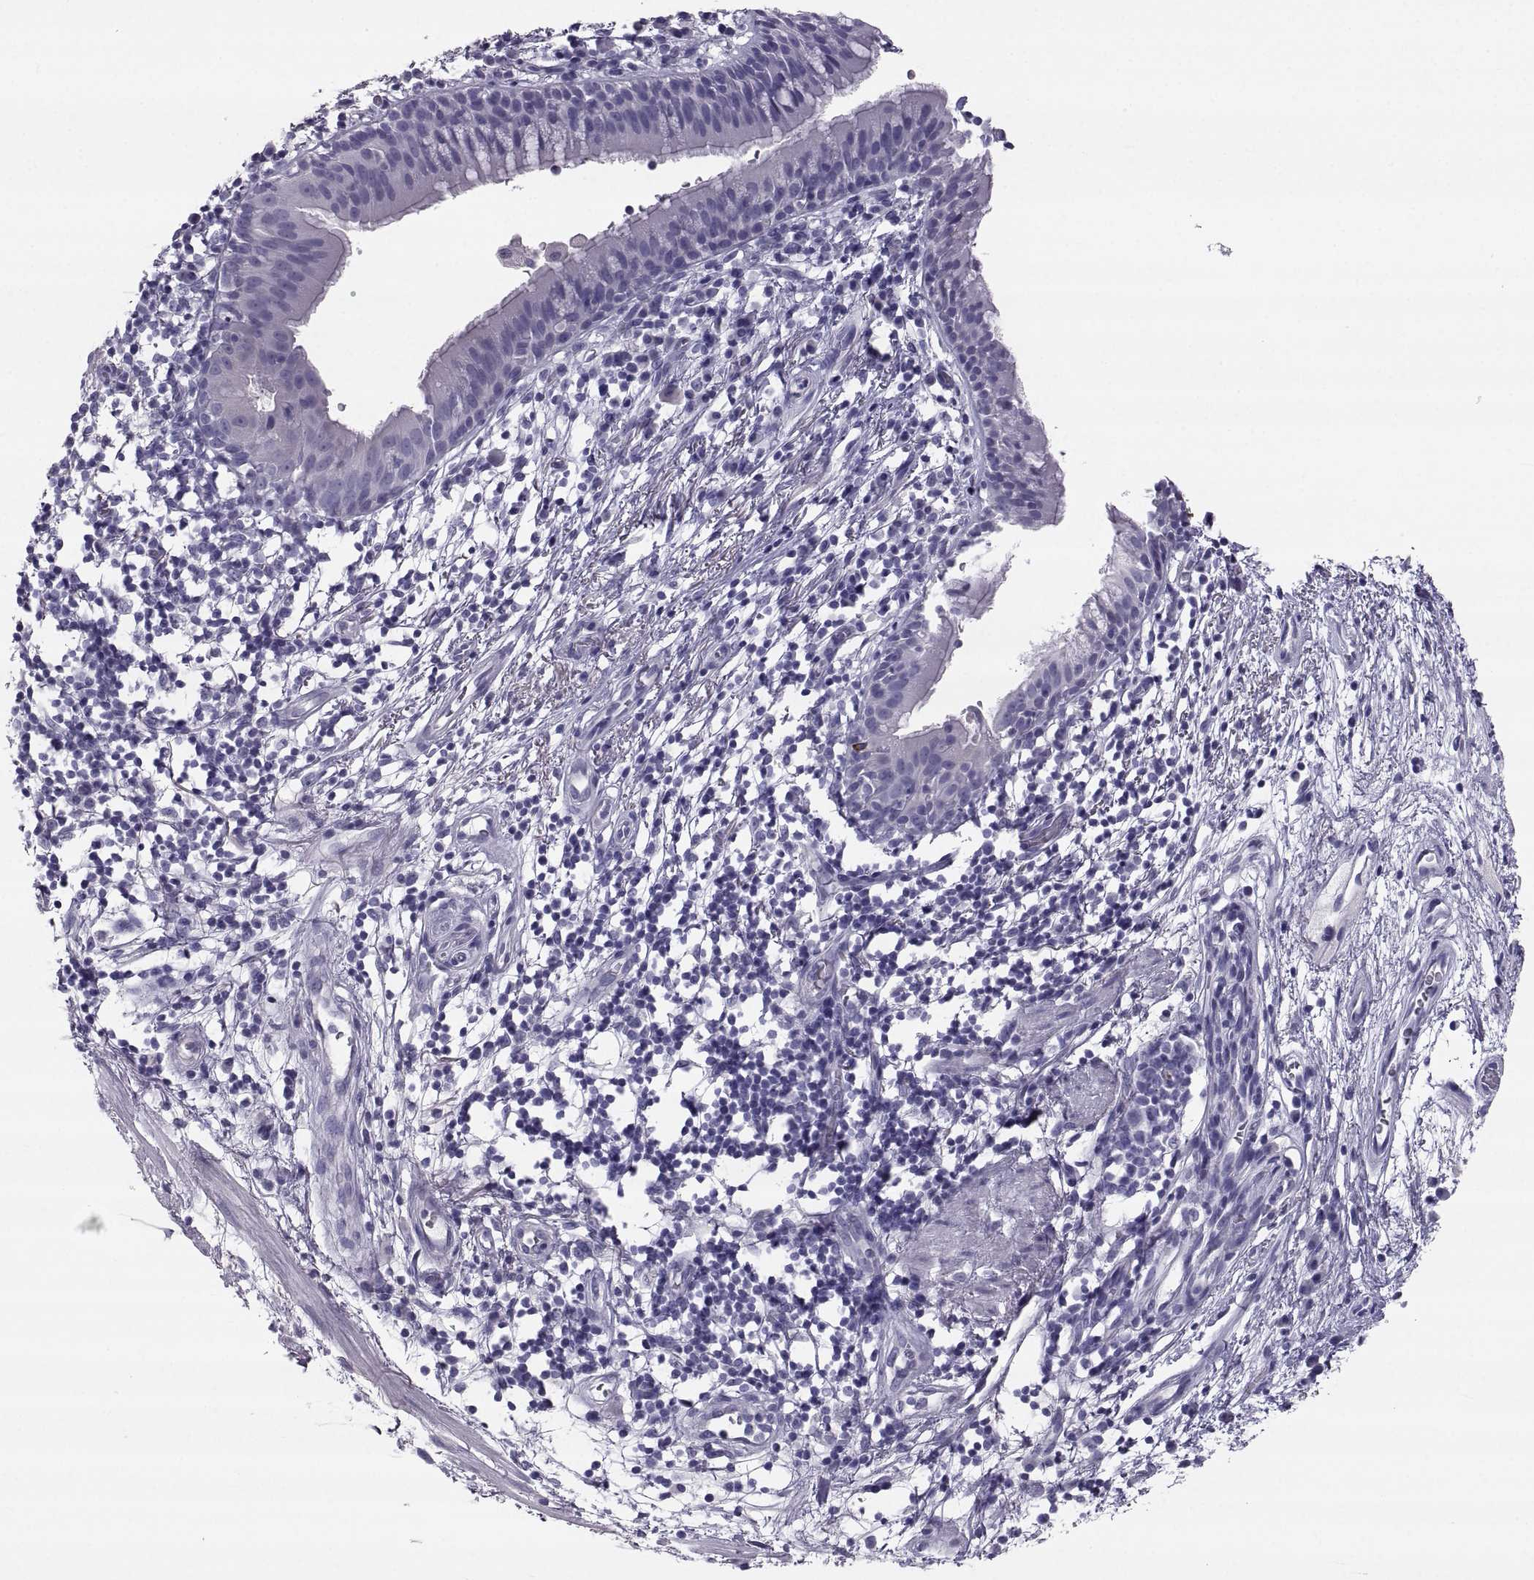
{"staining": {"intensity": "negative", "quantity": "none", "location": "none"}, "tissue": "bronchus", "cell_type": "Respiratory epithelial cells", "image_type": "normal", "snomed": [{"axis": "morphology", "description": "Normal tissue, NOS"}, {"axis": "topography", "description": "Cartilage tissue"}, {"axis": "topography", "description": "Bronchus"}], "caption": "High power microscopy photomicrograph of an IHC histopathology image of unremarkable bronchus, revealing no significant expression in respiratory epithelial cells. Brightfield microscopy of immunohistochemistry (IHC) stained with DAB (brown) and hematoxylin (blue), captured at high magnification.", "gene": "PCSK1N", "patient": {"sex": "male", "age": 58}}